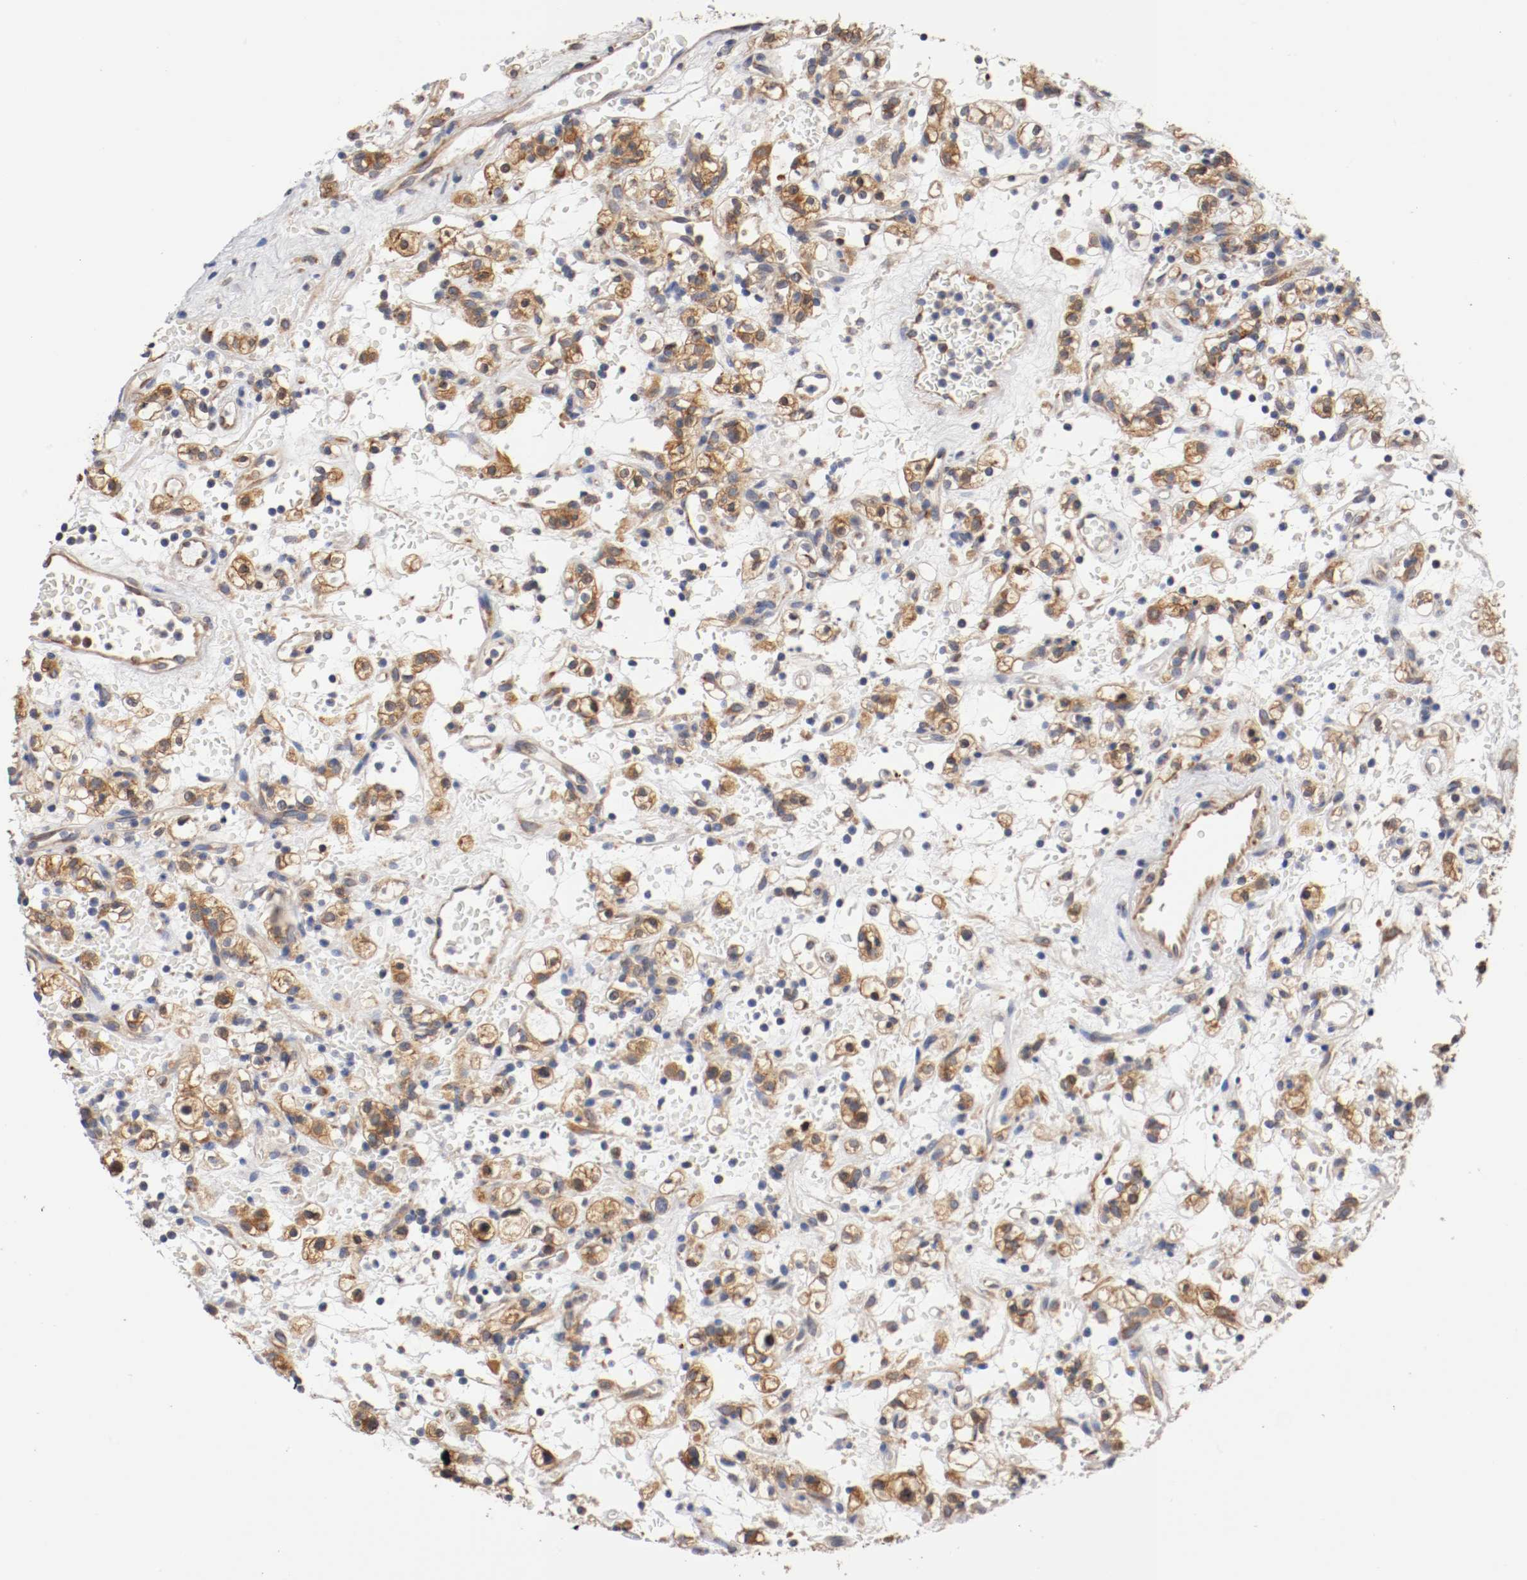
{"staining": {"intensity": "moderate", "quantity": ">75%", "location": "cytoplasmic/membranous"}, "tissue": "renal cancer", "cell_type": "Tumor cells", "image_type": "cancer", "snomed": [{"axis": "morphology", "description": "Normal tissue, NOS"}, {"axis": "morphology", "description": "Adenocarcinoma, NOS"}, {"axis": "topography", "description": "Kidney"}], "caption": "An IHC photomicrograph of neoplastic tissue is shown. Protein staining in brown labels moderate cytoplasmic/membranous positivity in renal adenocarcinoma within tumor cells. (IHC, brightfield microscopy, high magnification).", "gene": "TNFSF13", "patient": {"sex": "female", "age": 72}}